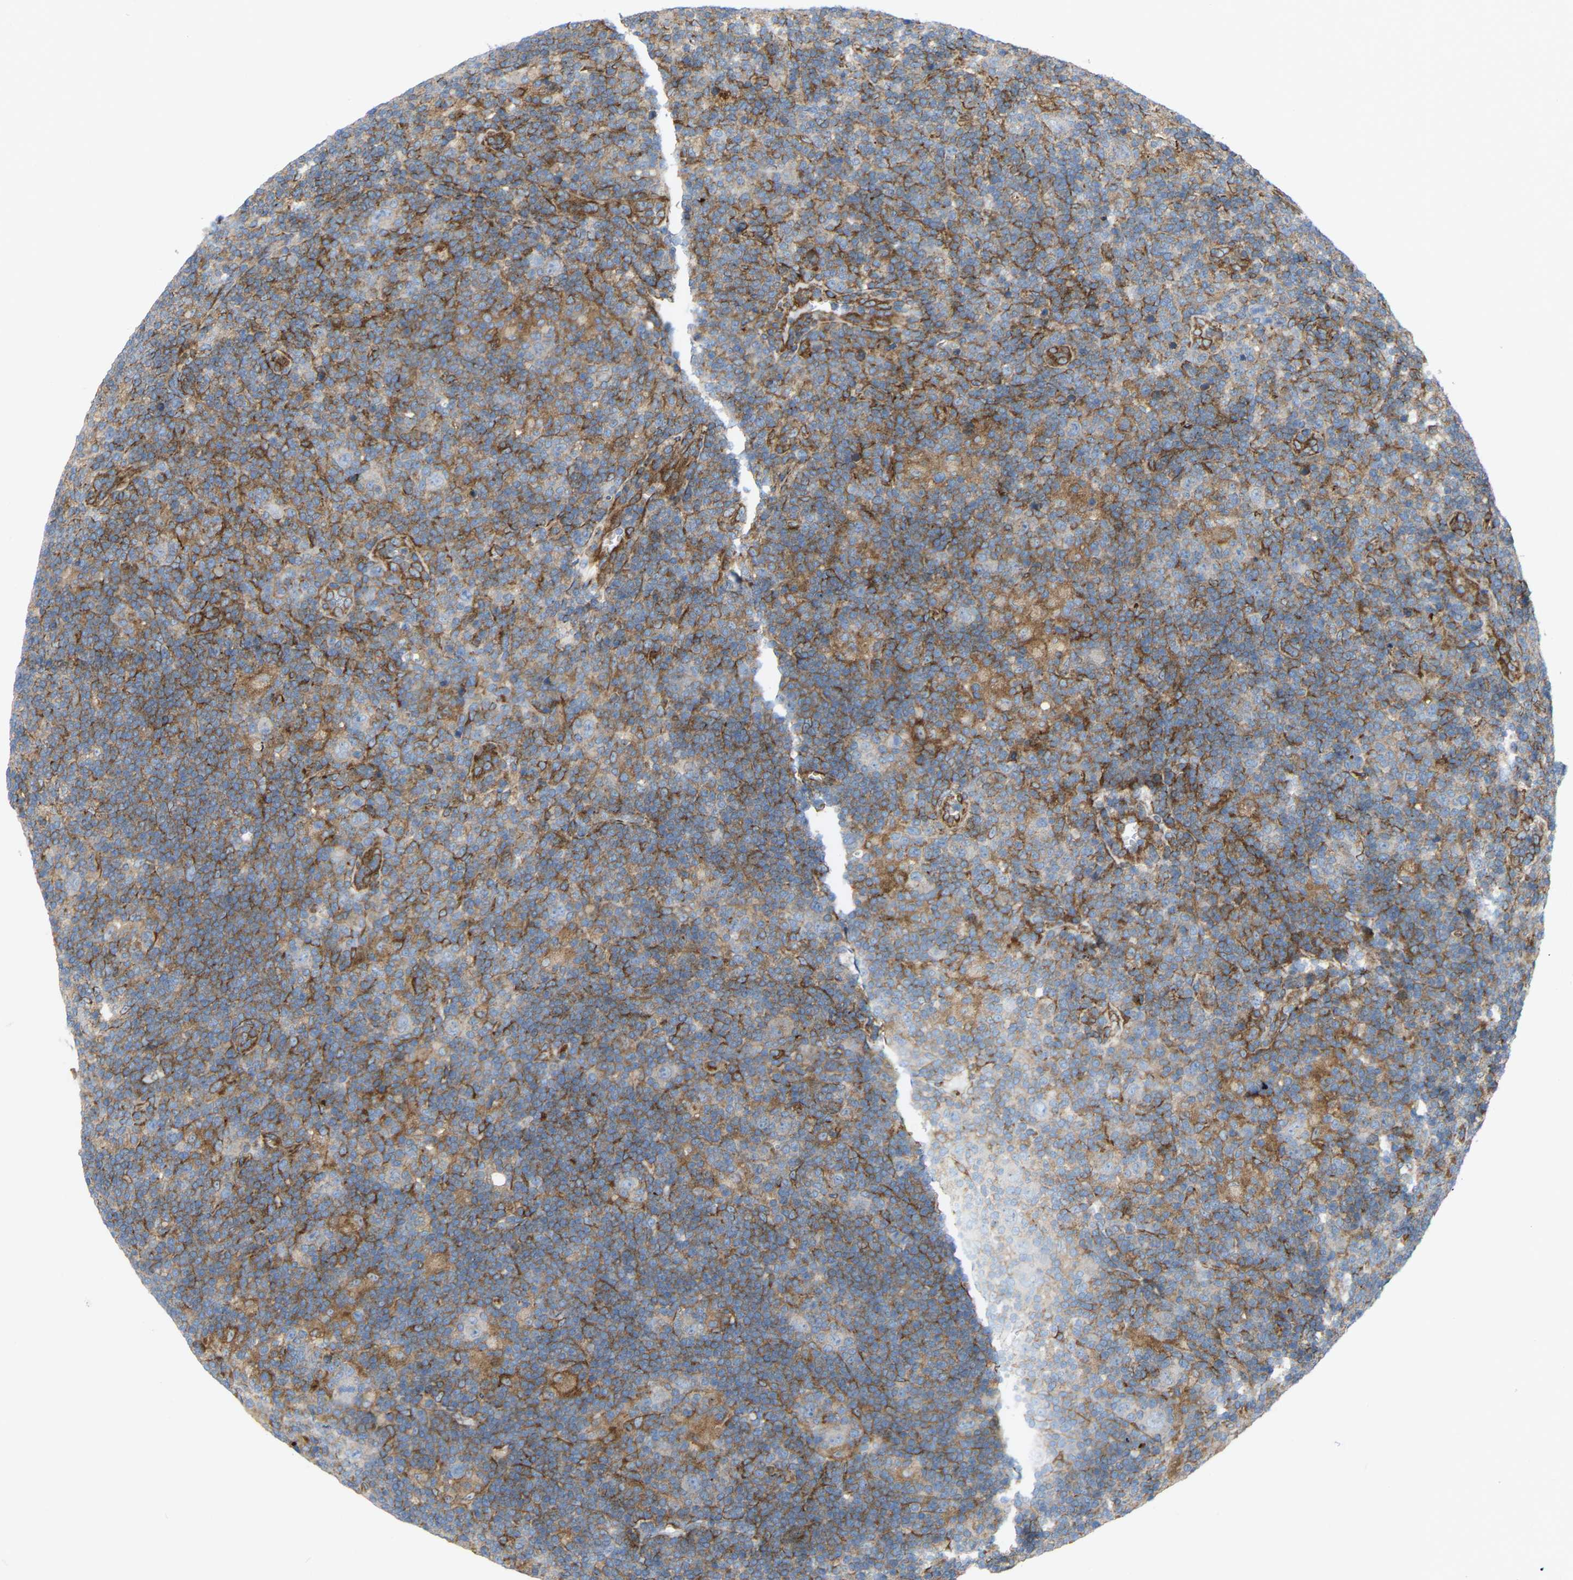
{"staining": {"intensity": "negative", "quantity": "none", "location": "none"}, "tissue": "lymphoma", "cell_type": "Tumor cells", "image_type": "cancer", "snomed": [{"axis": "morphology", "description": "Hodgkin's disease, NOS"}, {"axis": "topography", "description": "Lymph node"}], "caption": "Image shows no significant protein expression in tumor cells of Hodgkin's disease.", "gene": "TOR1B", "patient": {"sex": "female", "age": 57}}